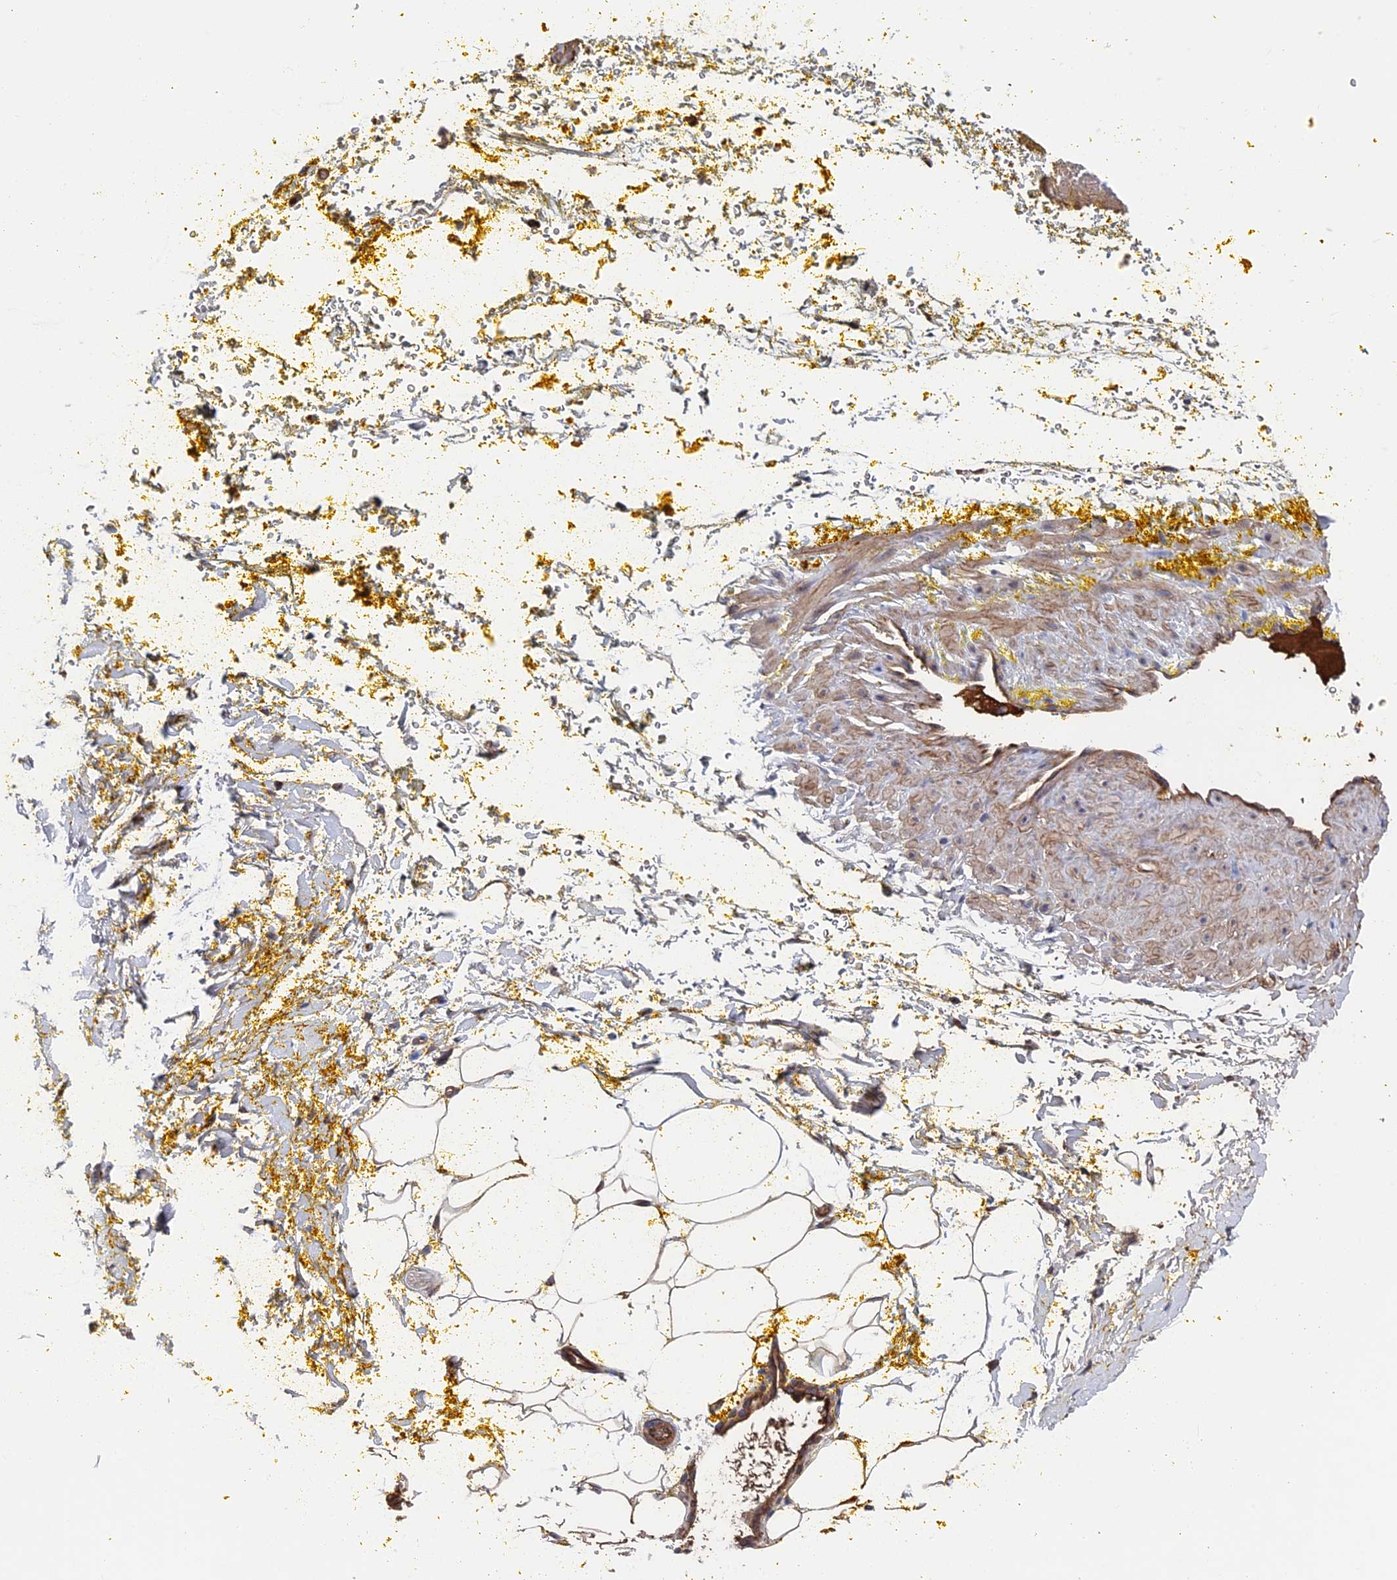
{"staining": {"intensity": "moderate", "quantity": ">75%", "location": "cytoplasmic/membranous"}, "tissue": "adipose tissue", "cell_type": "Adipocytes", "image_type": "normal", "snomed": [{"axis": "morphology", "description": "Normal tissue, NOS"}, {"axis": "morphology", "description": "Adenocarcinoma, Low grade"}, {"axis": "topography", "description": "Prostate"}, {"axis": "topography", "description": "Peripheral nerve tissue"}], "caption": "A brown stain labels moderate cytoplasmic/membranous positivity of a protein in adipocytes of normal human adipose tissue.", "gene": "RPUSD1", "patient": {"sex": "male", "age": 63}}